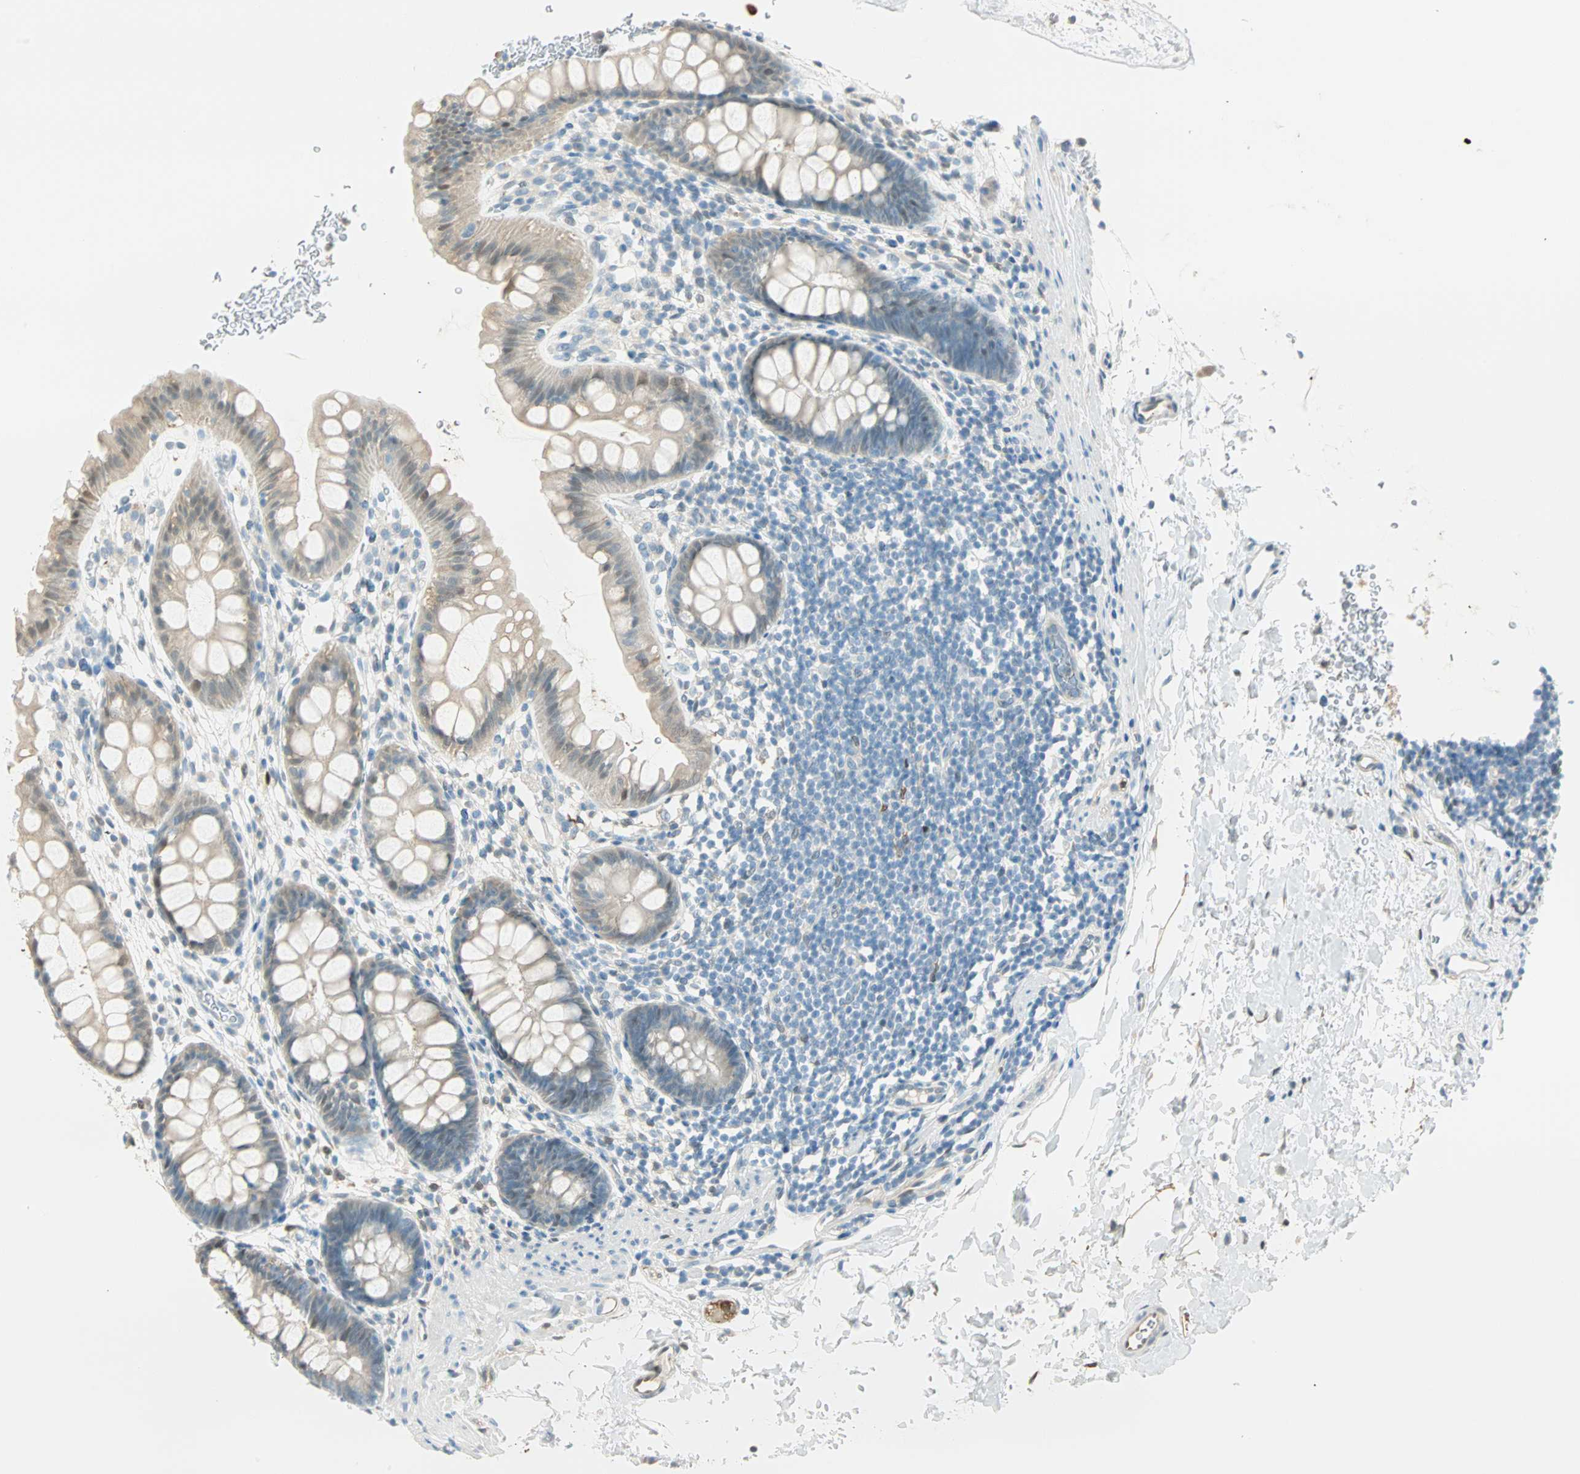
{"staining": {"intensity": "weak", "quantity": ">75%", "location": "cytoplasmic/membranous,nuclear"}, "tissue": "rectum", "cell_type": "Glandular cells", "image_type": "normal", "snomed": [{"axis": "morphology", "description": "Normal tissue, NOS"}, {"axis": "topography", "description": "Rectum"}], "caption": "A low amount of weak cytoplasmic/membranous,nuclear staining is appreciated in approximately >75% of glandular cells in unremarkable rectum. The protein is stained brown, and the nuclei are stained in blue (DAB IHC with brightfield microscopy, high magnification).", "gene": "S100A1", "patient": {"sex": "female", "age": 24}}